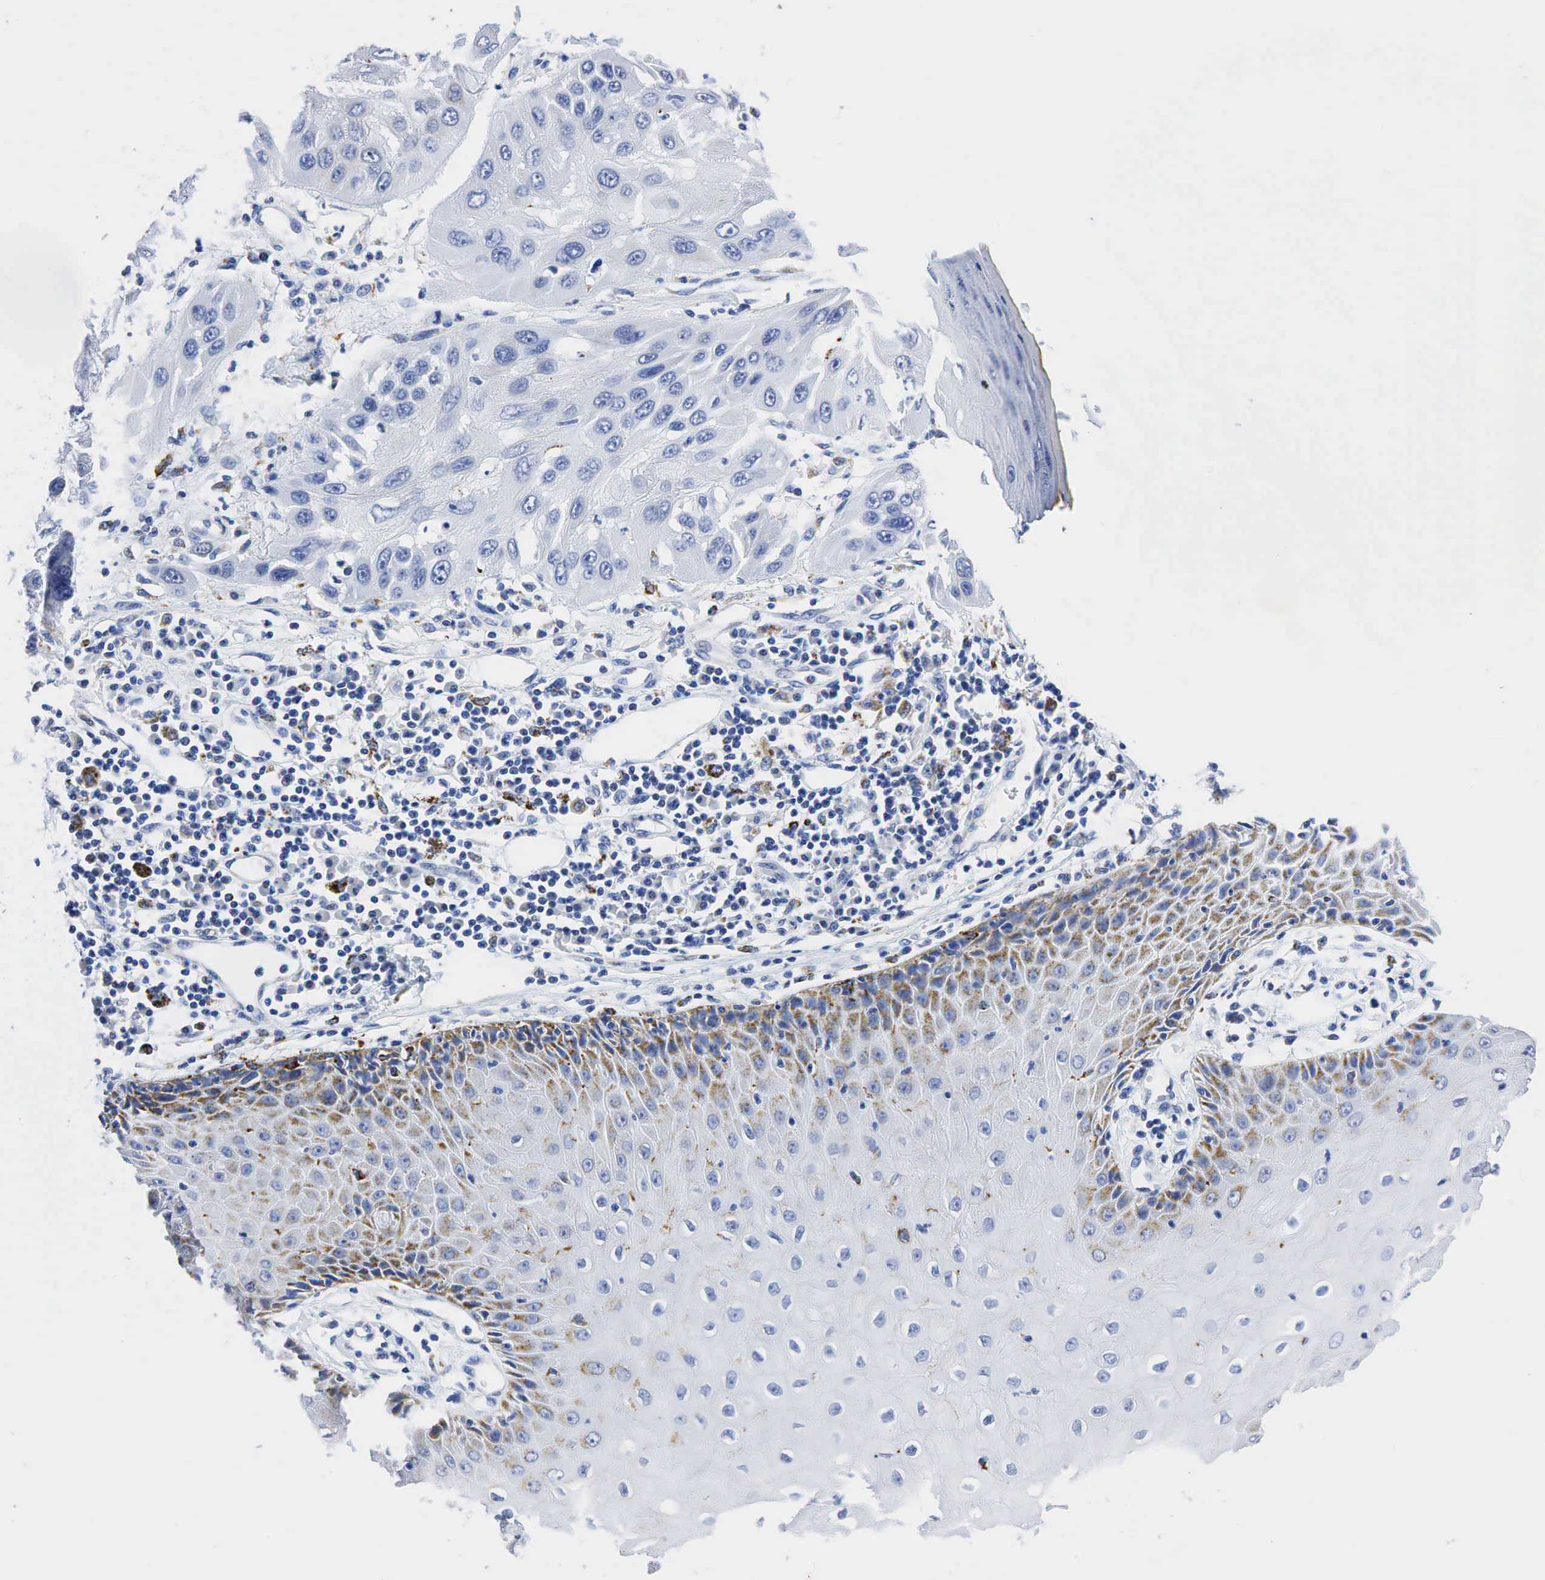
{"staining": {"intensity": "negative", "quantity": "none", "location": "none"}, "tissue": "skin cancer", "cell_type": "Tumor cells", "image_type": "cancer", "snomed": [{"axis": "morphology", "description": "Squamous cell carcinoma, NOS"}, {"axis": "topography", "description": "Skin"}, {"axis": "topography", "description": "Anal"}], "caption": "Tumor cells are negative for brown protein staining in squamous cell carcinoma (skin).", "gene": "SYP", "patient": {"sex": "male", "age": 61}}